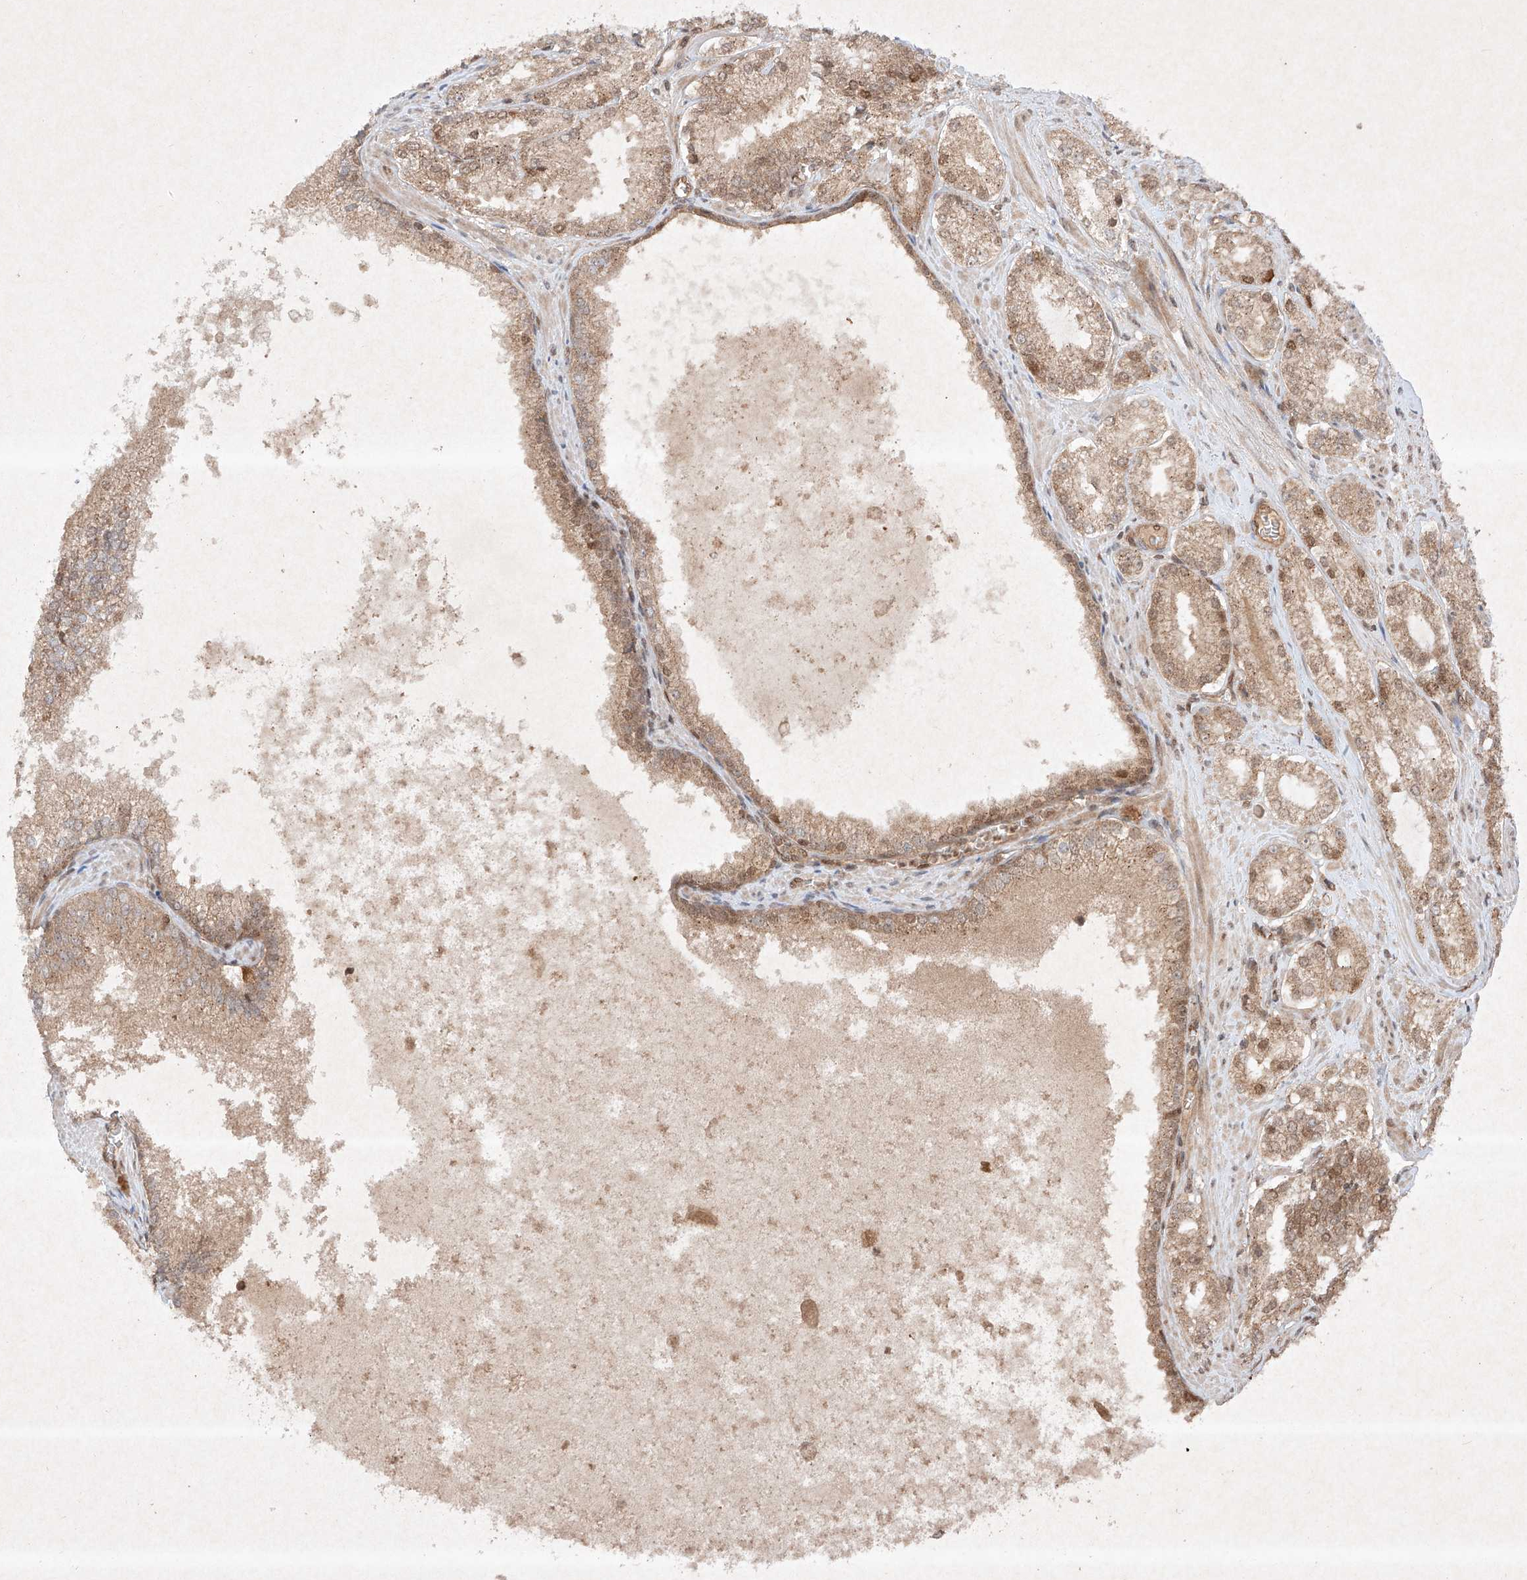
{"staining": {"intensity": "moderate", "quantity": ">75%", "location": "cytoplasmic/membranous,nuclear"}, "tissue": "prostate cancer", "cell_type": "Tumor cells", "image_type": "cancer", "snomed": [{"axis": "morphology", "description": "Adenocarcinoma, High grade"}, {"axis": "topography", "description": "Prostate"}], "caption": "A medium amount of moderate cytoplasmic/membranous and nuclear staining is seen in approximately >75% of tumor cells in prostate cancer (adenocarcinoma (high-grade)) tissue.", "gene": "RNF31", "patient": {"sex": "male", "age": 73}}